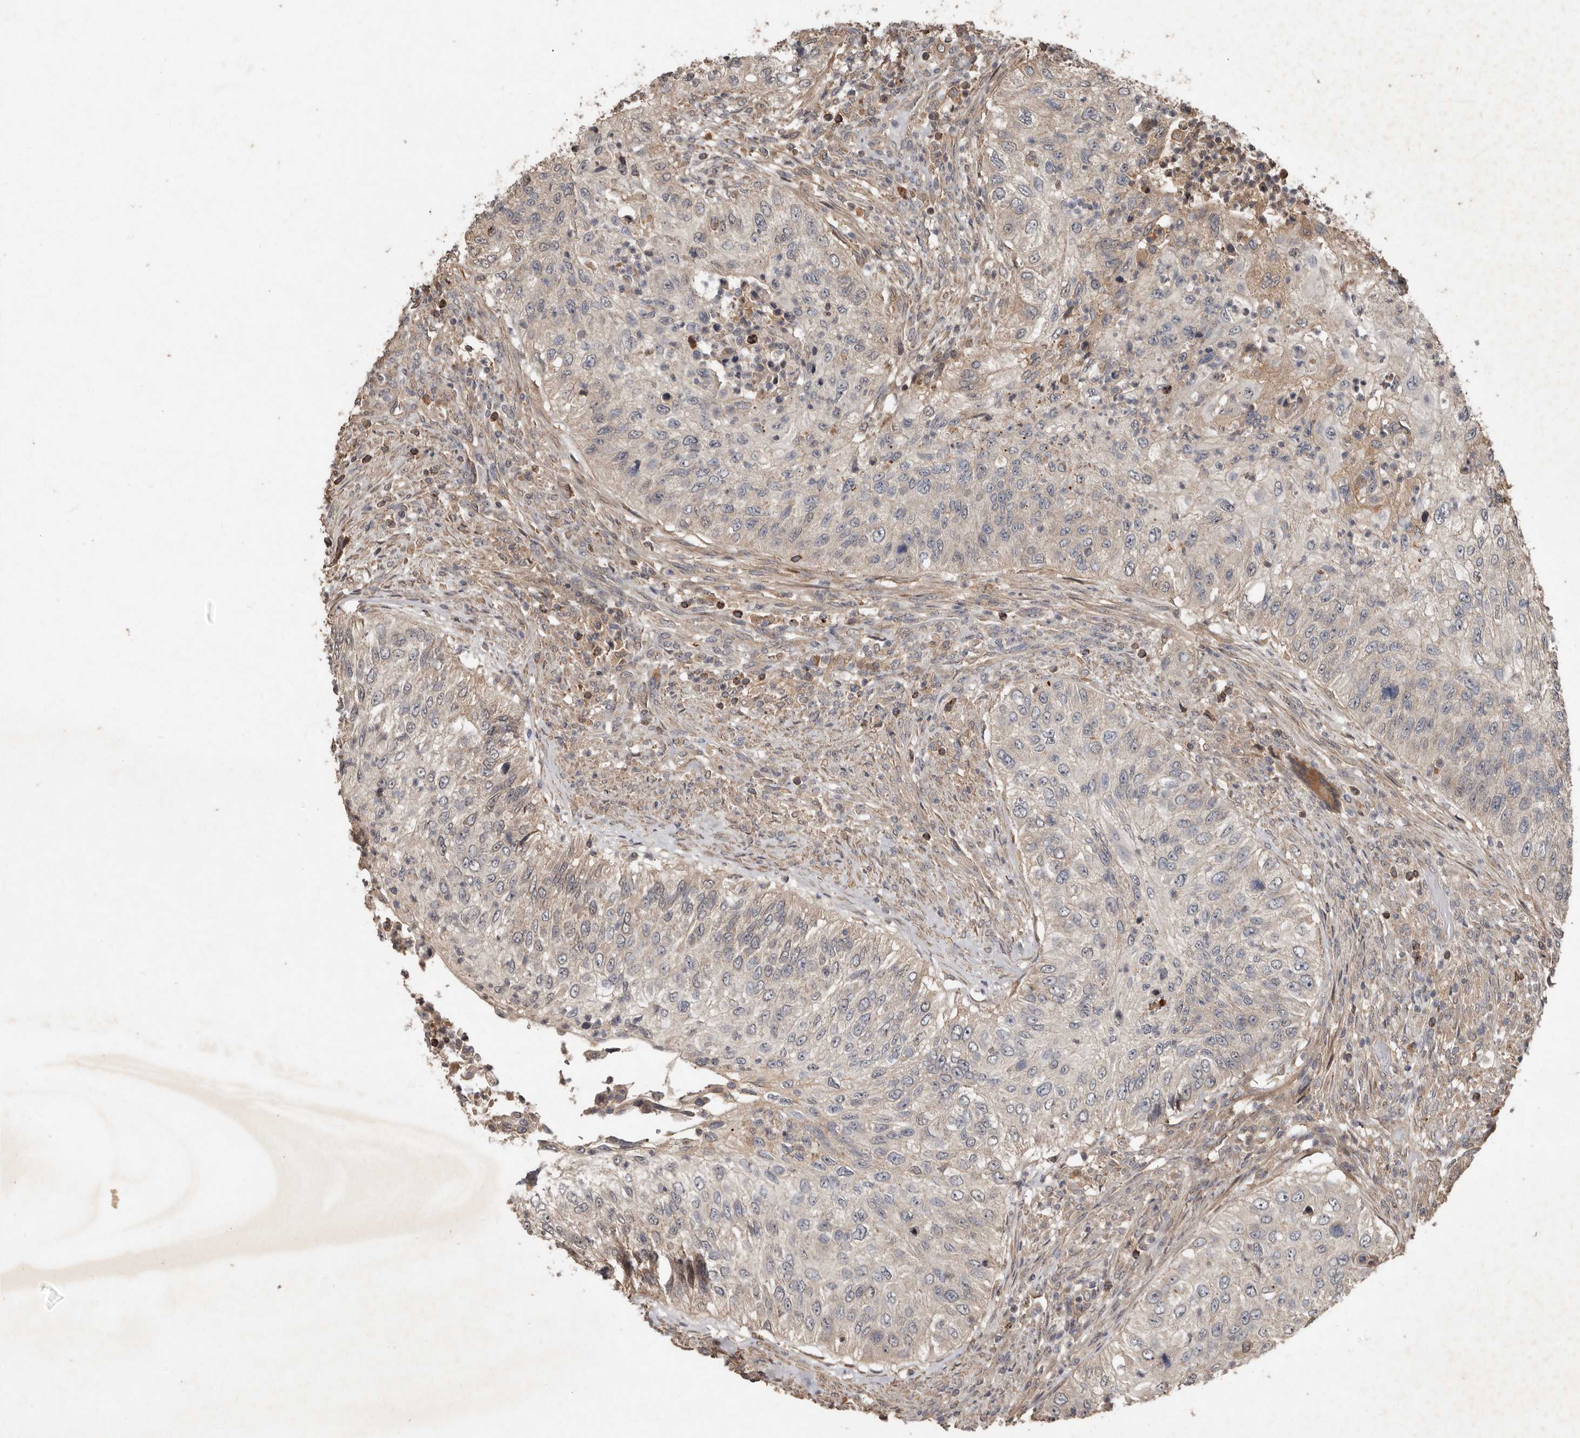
{"staining": {"intensity": "weak", "quantity": "<25%", "location": "cytoplasmic/membranous"}, "tissue": "urothelial cancer", "cell_type": "Tumor cells", "image_type": "cancer", "snomed": [{"axis": "morphology", "description": "Urothelial carcinoma, High grade"}, {"axis": "topography", "description": "Urinary bladder"}], "caption": "Micrograph shows no protein positivity in tumor cells of urothelial cancer tissue.", "gene": "KIF26B", "patient": {"sex": "female", "age": 60}}